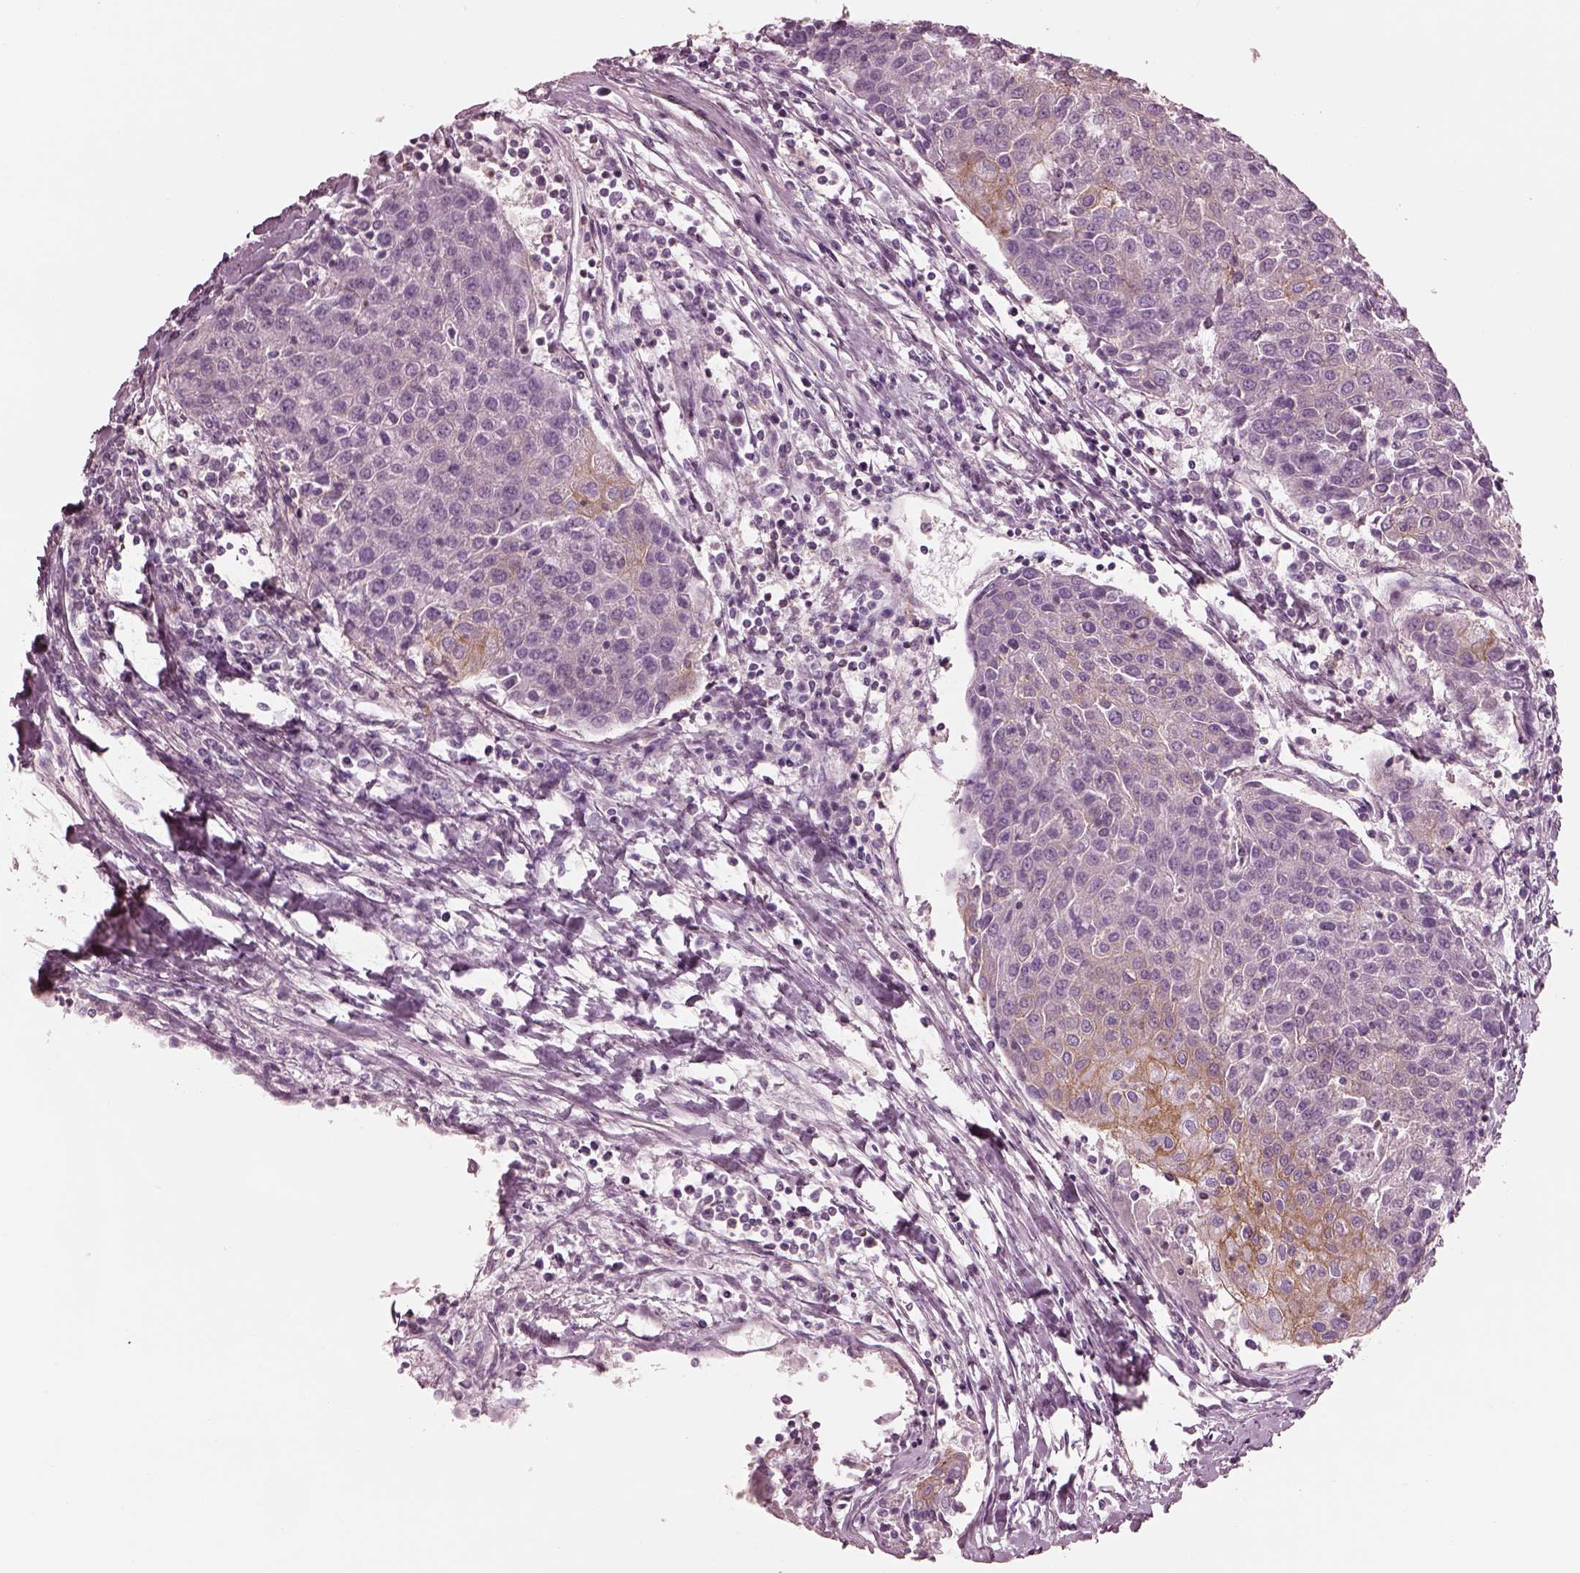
{"staining": {"intensity": "moderate", "quantity": "<25%", "location": "cytoplasmic/membranous"}, "tissue": "urothelial cancer", "cell_type": "Tumor cells", "image_type": "cancer", "snomed": [{"axis": "morphology", "description": "Urothelial carcinoma, High grade"}, {"axis": "topography", "description": "Urinary bladder"}], "caption": "A histopathology image of urothelial carcinoma (high-grade) stained for a protein reveals moderate cytoplasmic/membranous brown staining in tumor cells. Ihc stains the protein in brown and the nuclei are stained blue.", "gene": "ELAPOR1", "patient": {"sex": "female", "age": 85}}